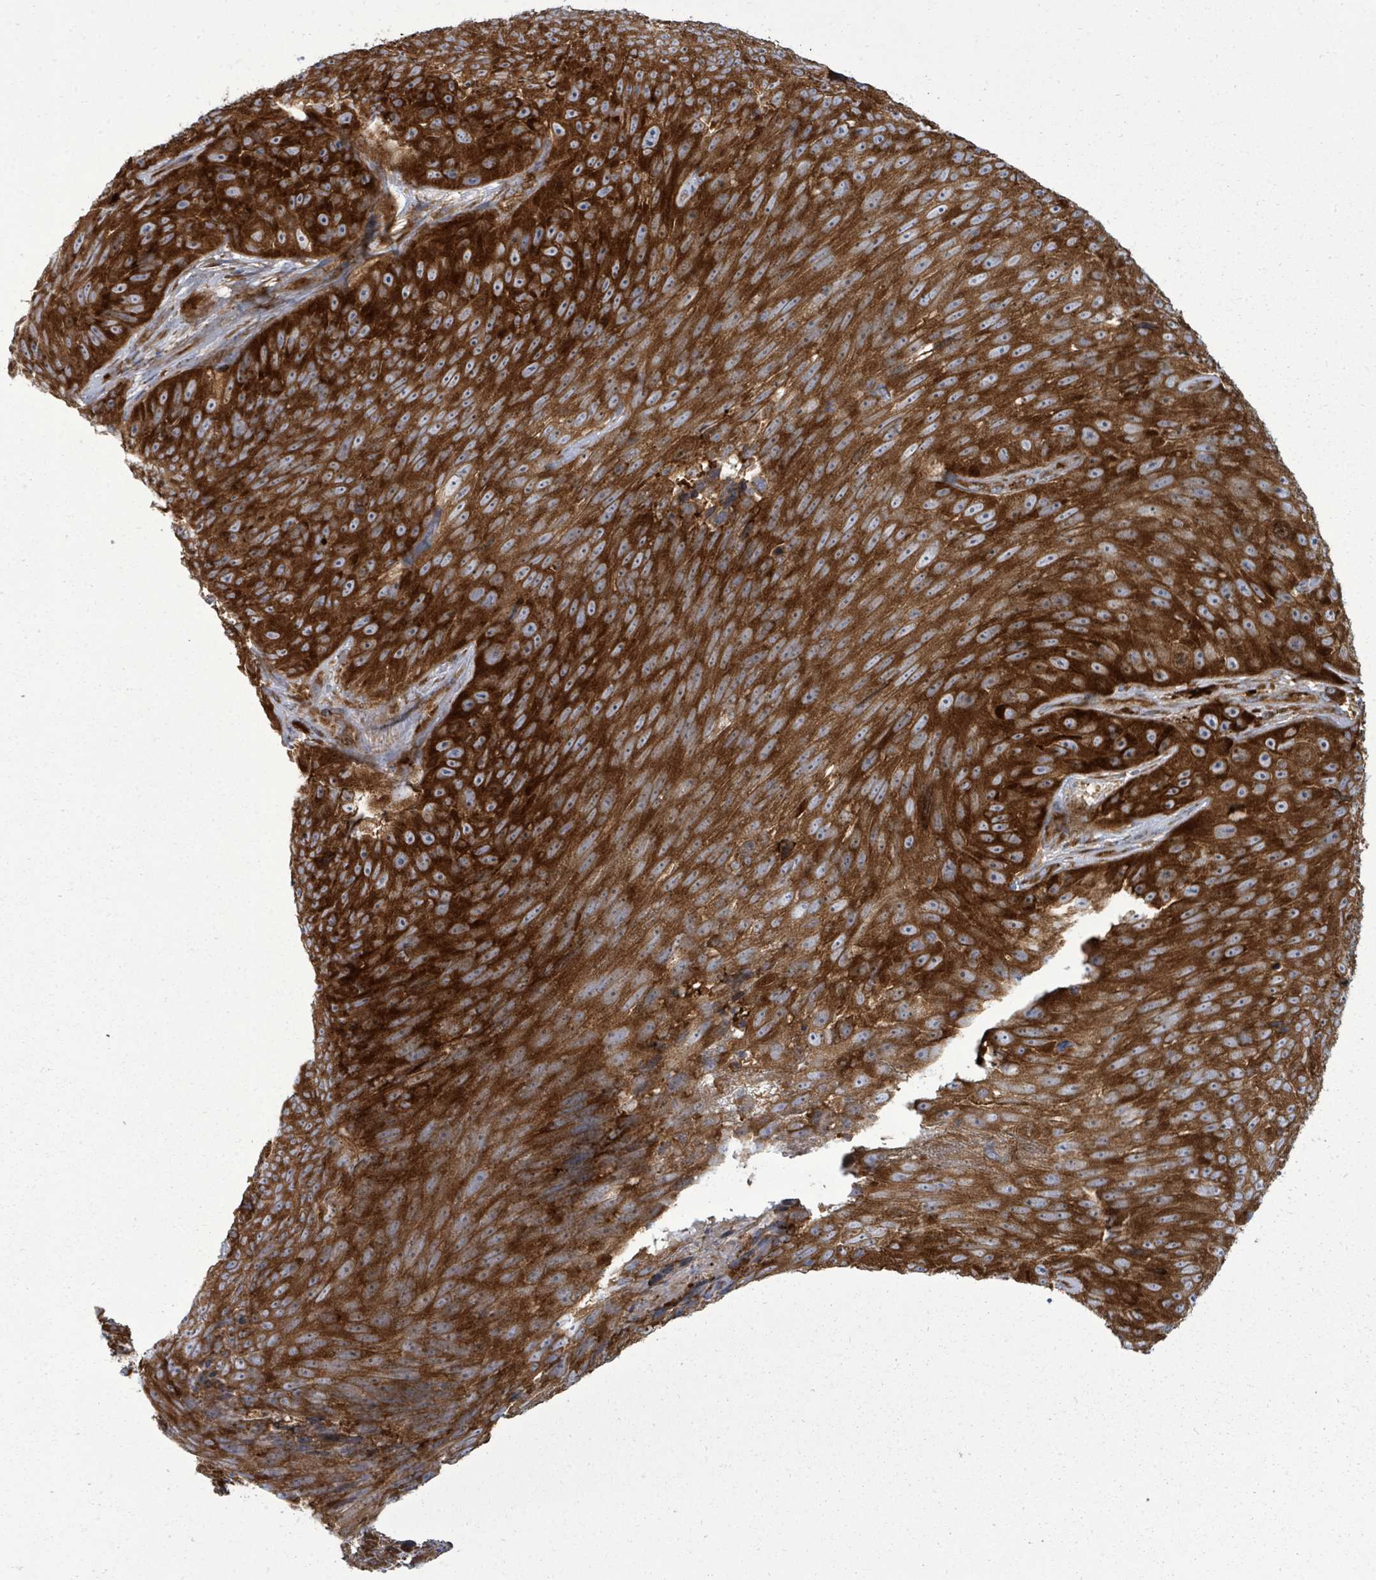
{"staining": {"intensity": "strong", "quantity": ">75%", "location": "cytoplasmic/membranous"}, "tissue": "skin cancer", "cell_type": "Tumor cells", "image_type": "cancer", "snomed": [{"axis": "morphology", "description": "Squamous cell carcinoma, NOS"}, {"axis": "topography", "description": "Skin"}], "caption": "Skin squamous cell carcinoma stained with DAB (3,3'-diaminobenzidine) IHC displays high levels of strong cytoplasmic/membranous expression in about >75% of tumor cells.", "gene": "EIF3C", "patient": {"sex": "female", "age": 87}}